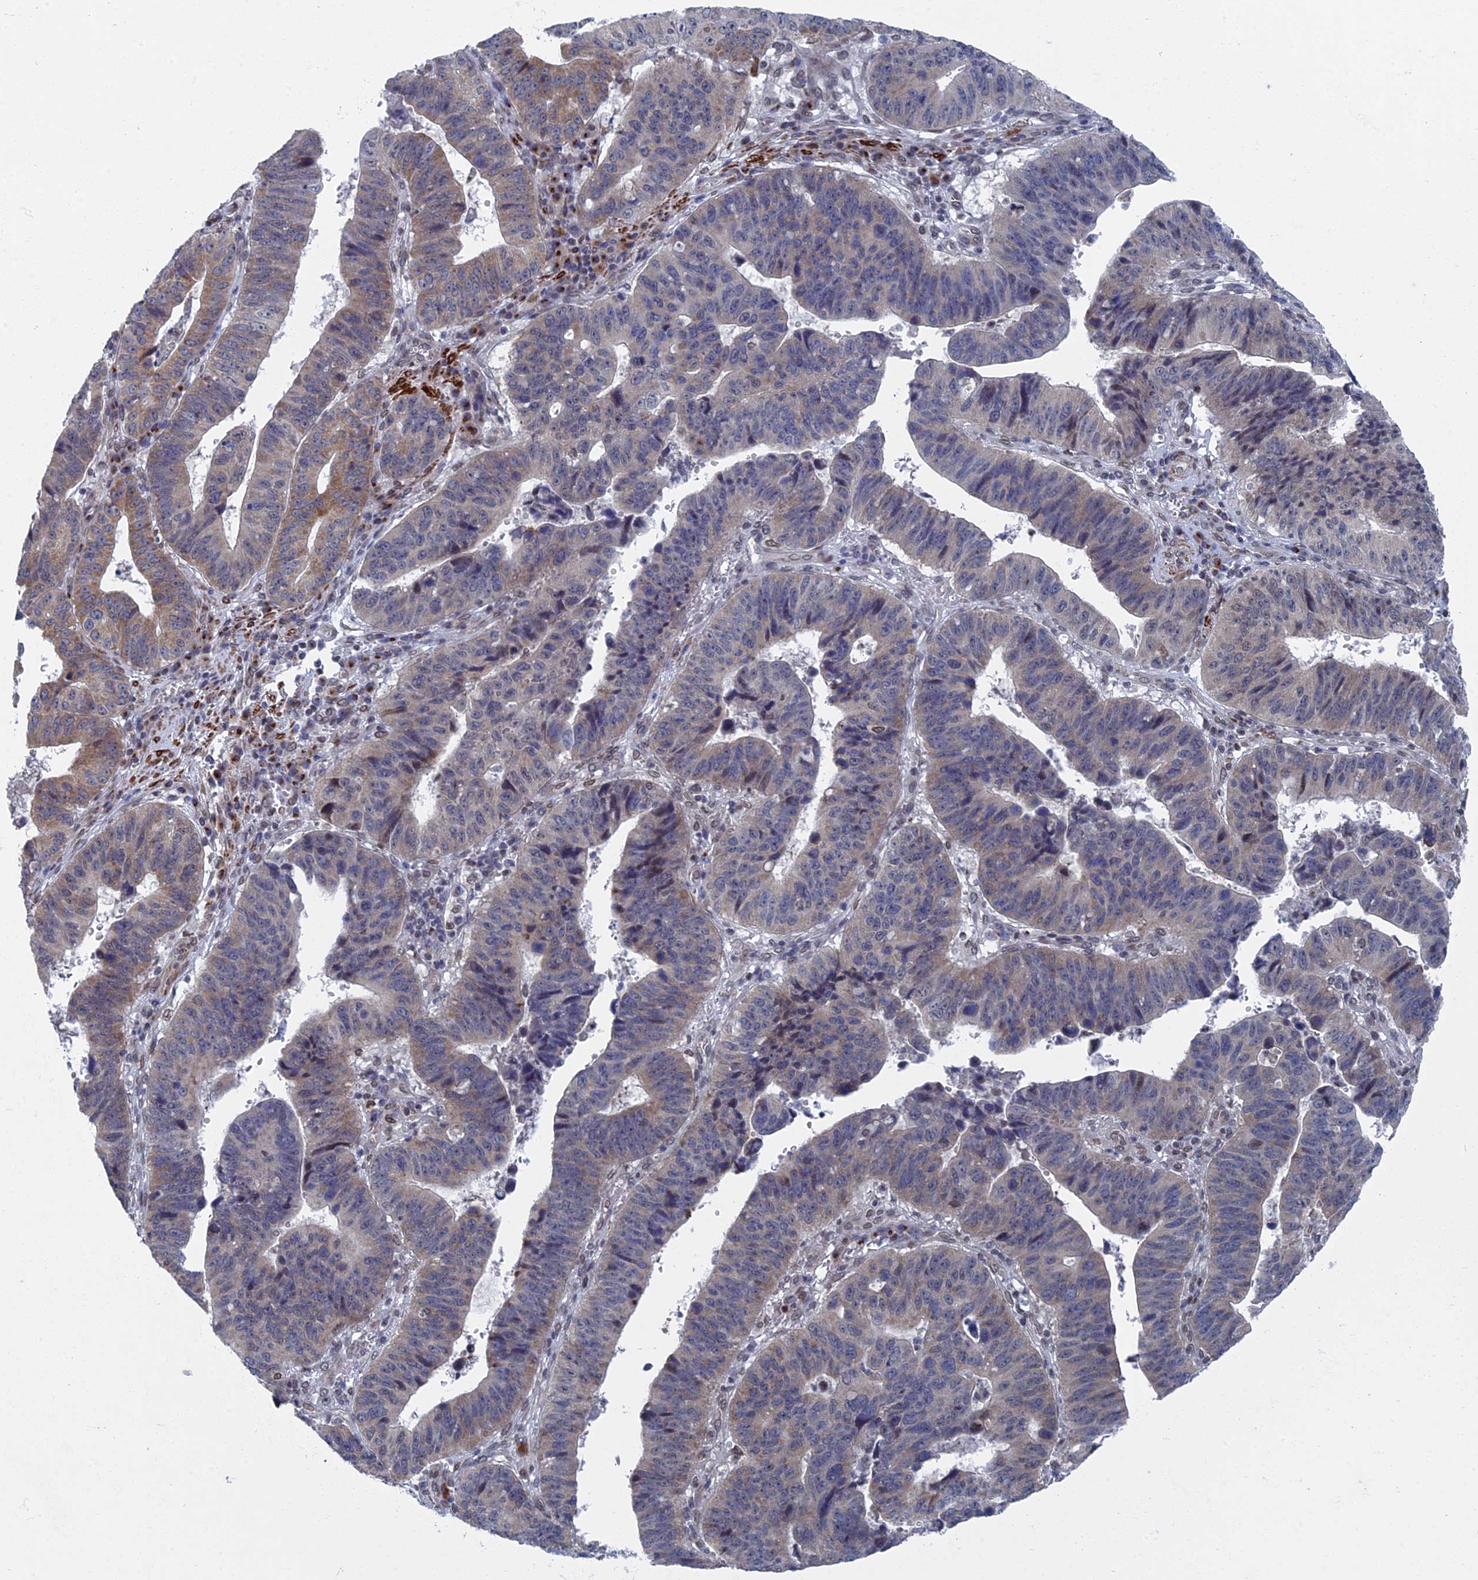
{"staining": {"intensity": "weak", "quantity": "<25%", "location": "cytoplasmic/membranous,nuclear"}, "tissue": "stomach cancer", "cell_type": "Tumor cells", "image_type": "cancer", "snomed": [{"axis": "morphology", "description": "Adenocarcinoma, NOS"}, {"axis": "topography", "description": "Stomach"}], "caption": "The histopathology image displays no staining of tumor cells in stomach adenocarcinoma.", "gene": "MTRF1", "patient": {"sex": "male", "age": 59}}